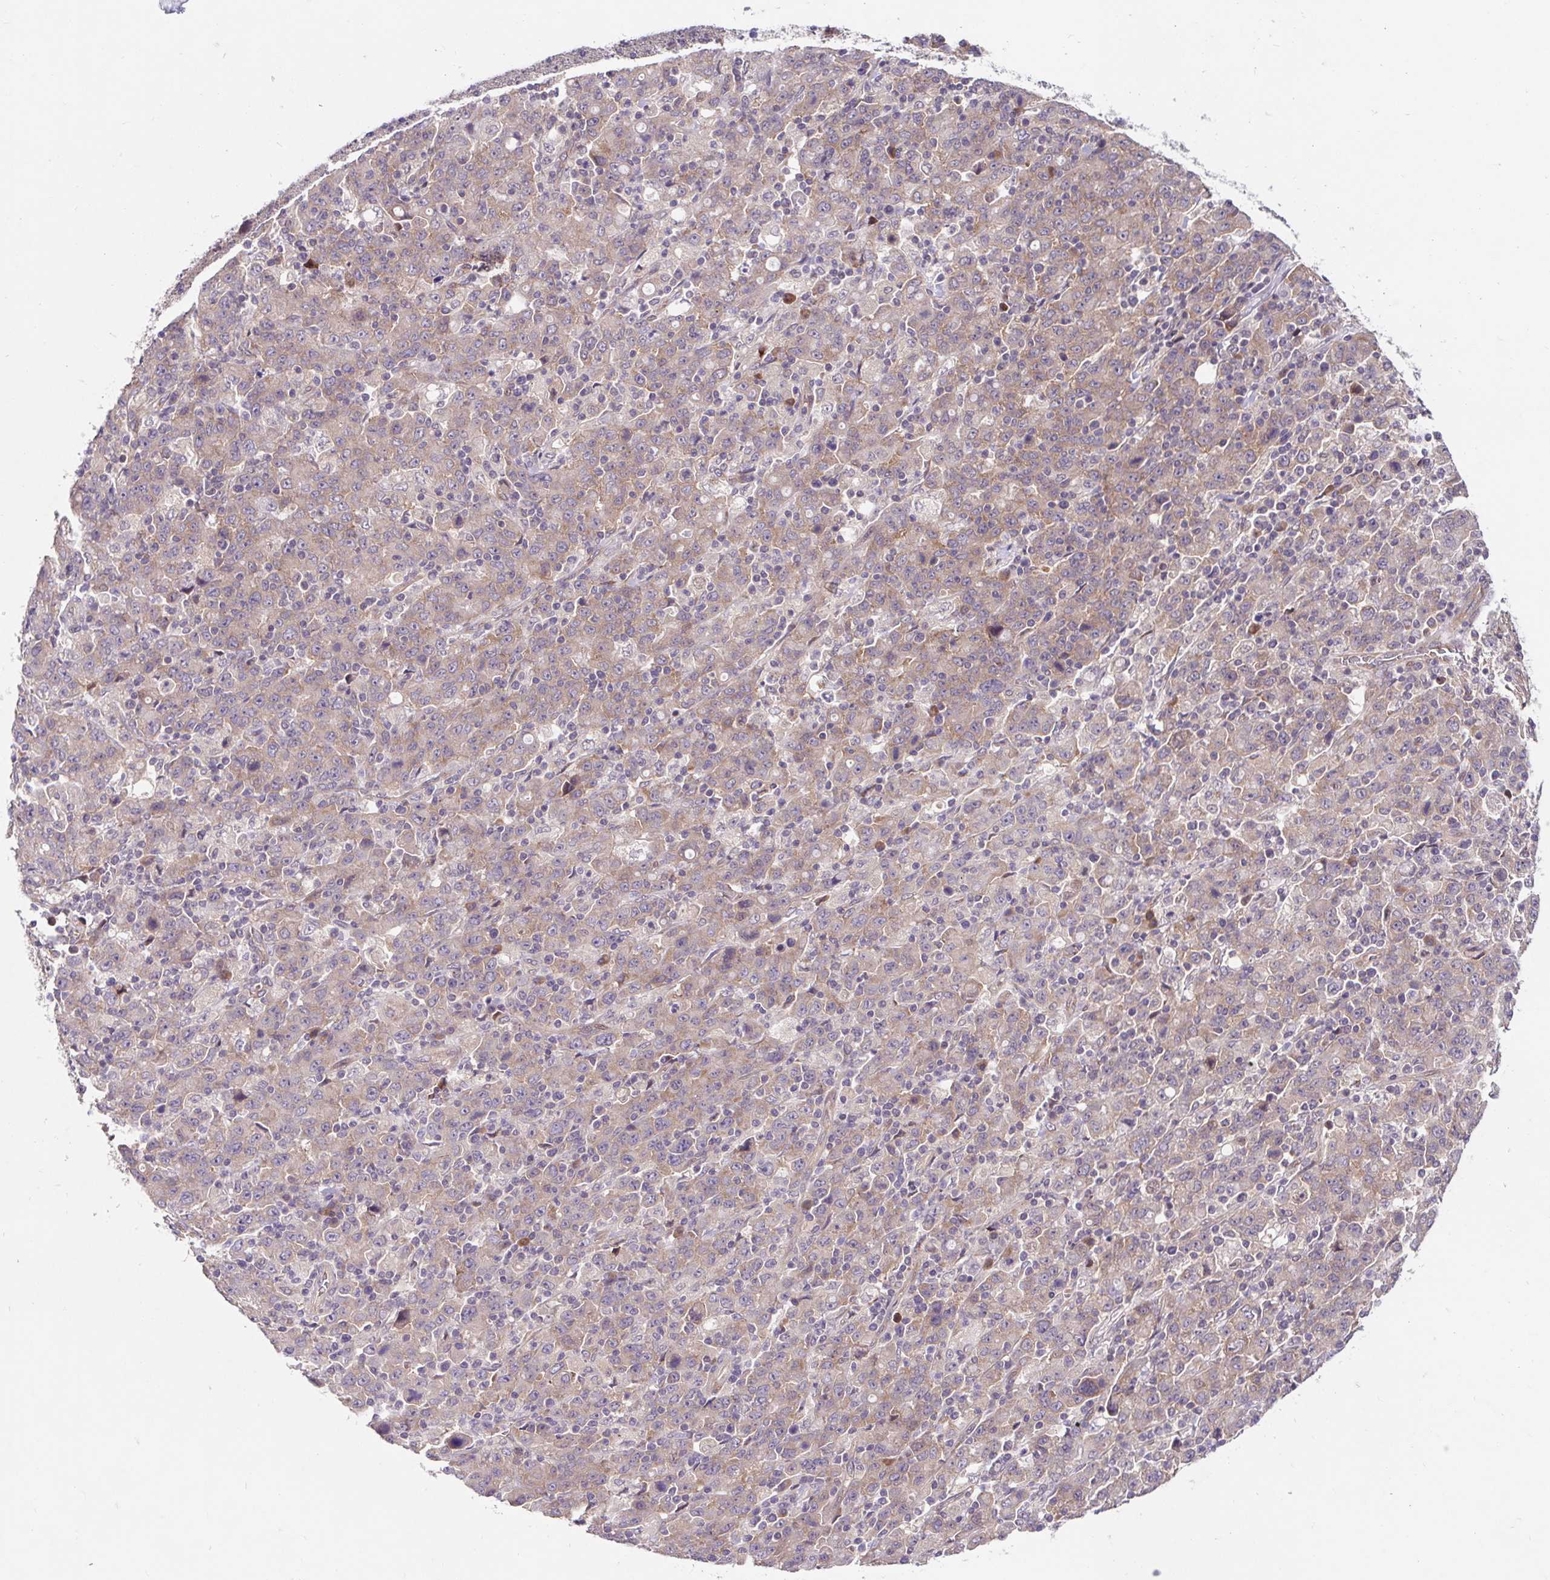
{"staining": {"intensity": "weak", "quantity": ">75%", "location": "cytoplasmic/membranous"}, "tissue": "stomach cancer", "cell_type": "Tumor cells", "image_type": "cancer", "snomed": [{"axis": "morphology", "description": "Adenocarcinoma, NOS"}, {"axis": "topography", "description": "Stomach, upper"}], "caption": "A low amount of weak cytoplasmic/membranous staining is seen in approximately >75% of tumor cells in stomach cancer (adenocarcinoma) tissue.", "gene": "HFE", "patient": {"sex": "male", "age": 69}}